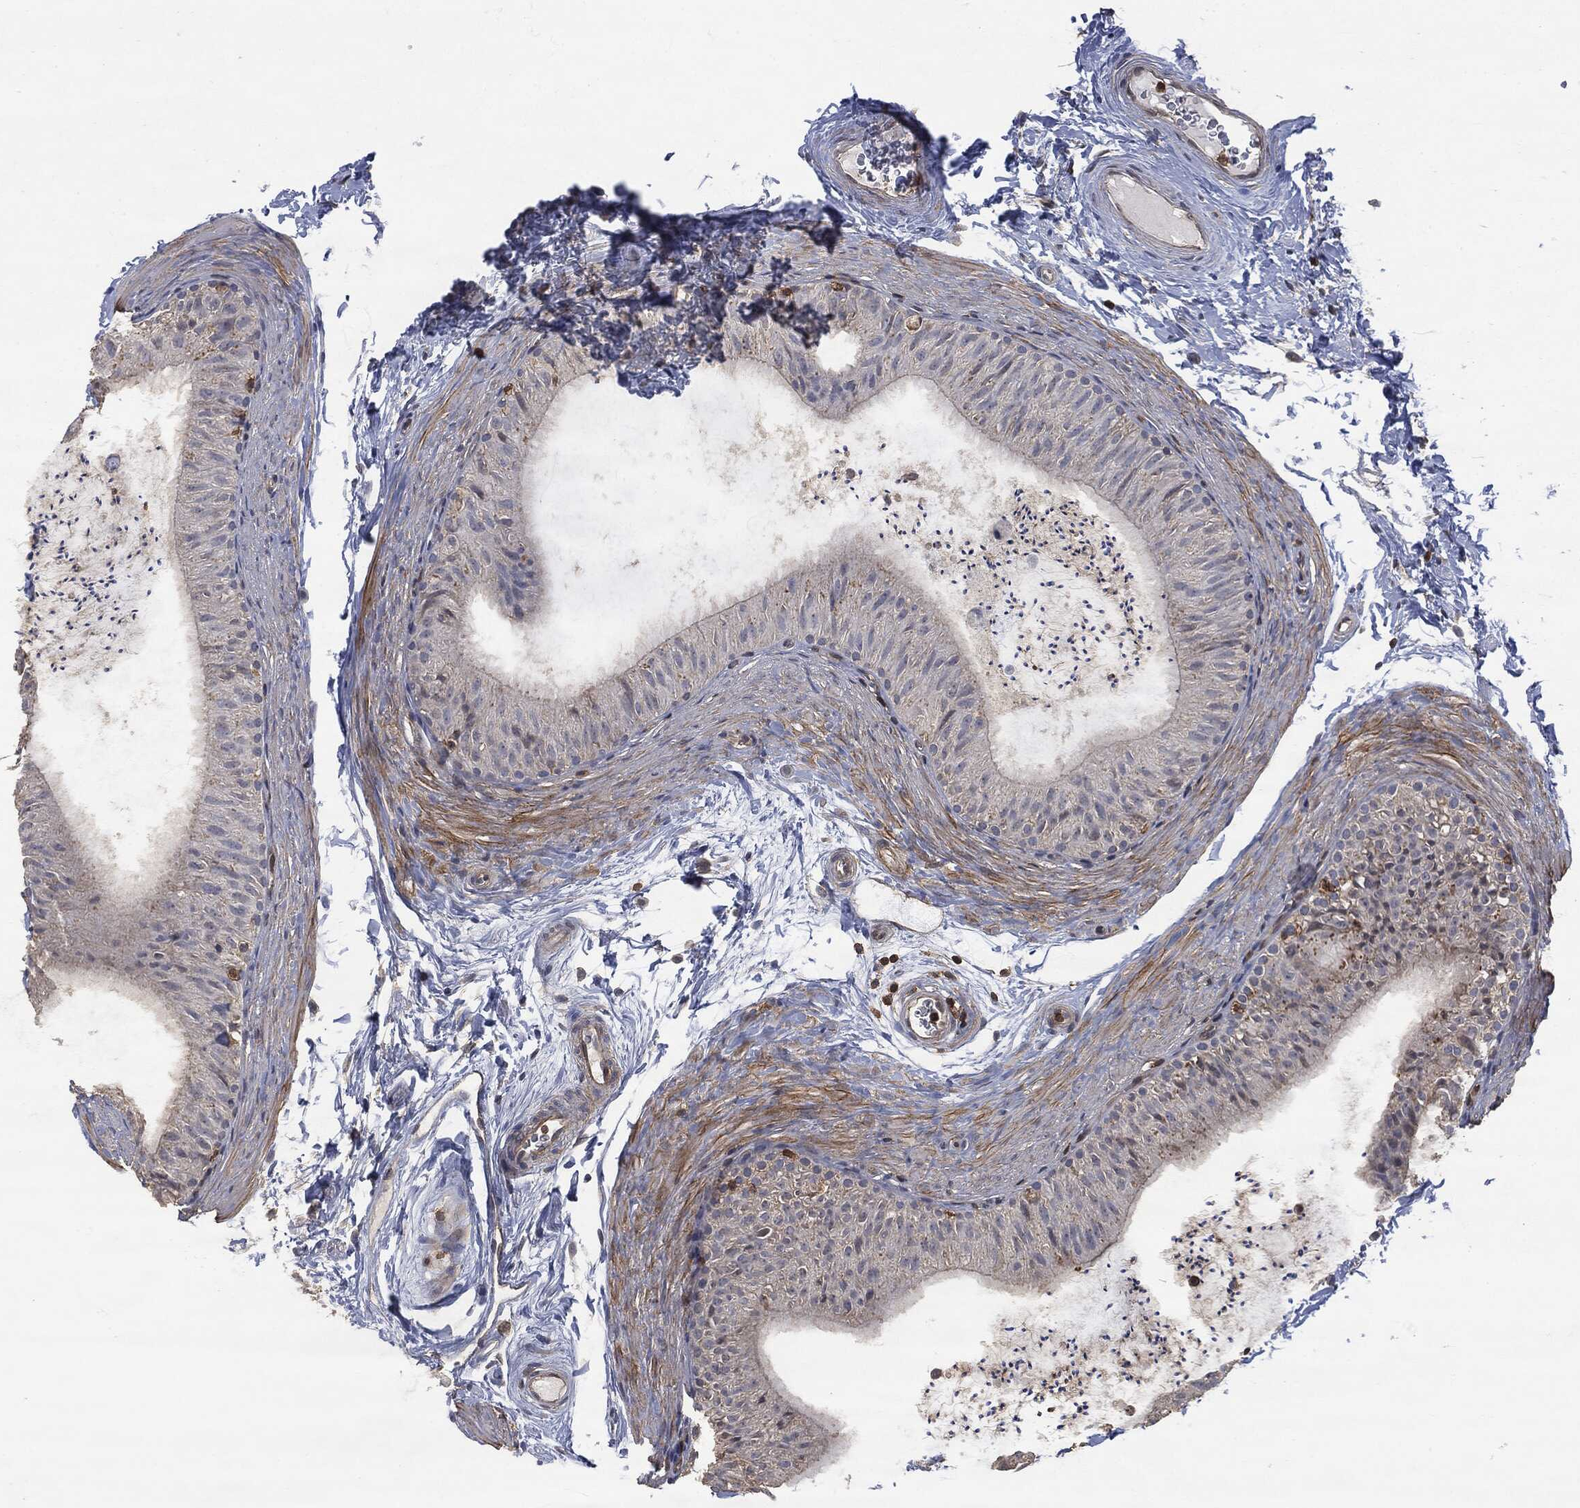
{"staining": {"intensity": "negative", "quantity": "none", "location": "none"}, "tissue": "epididymis", "cell_type": "Glandular cells", "image_type": "normal", "snomed": [{"axis": "morphology", "description": "Normal tissue, NOS"}, {"axis": "topography", "description": "Epididymis"}], "caption": "Immunohistochemical staining of benign epididymis displays no significant positivity in glandular cells. (Stains: DAB IHC with hematoxylin counter stain, Microscopy: brightfield microscopy at high magnification).", "gene": "PSMB10", "patient": {"sex": "male", "age": 34}}